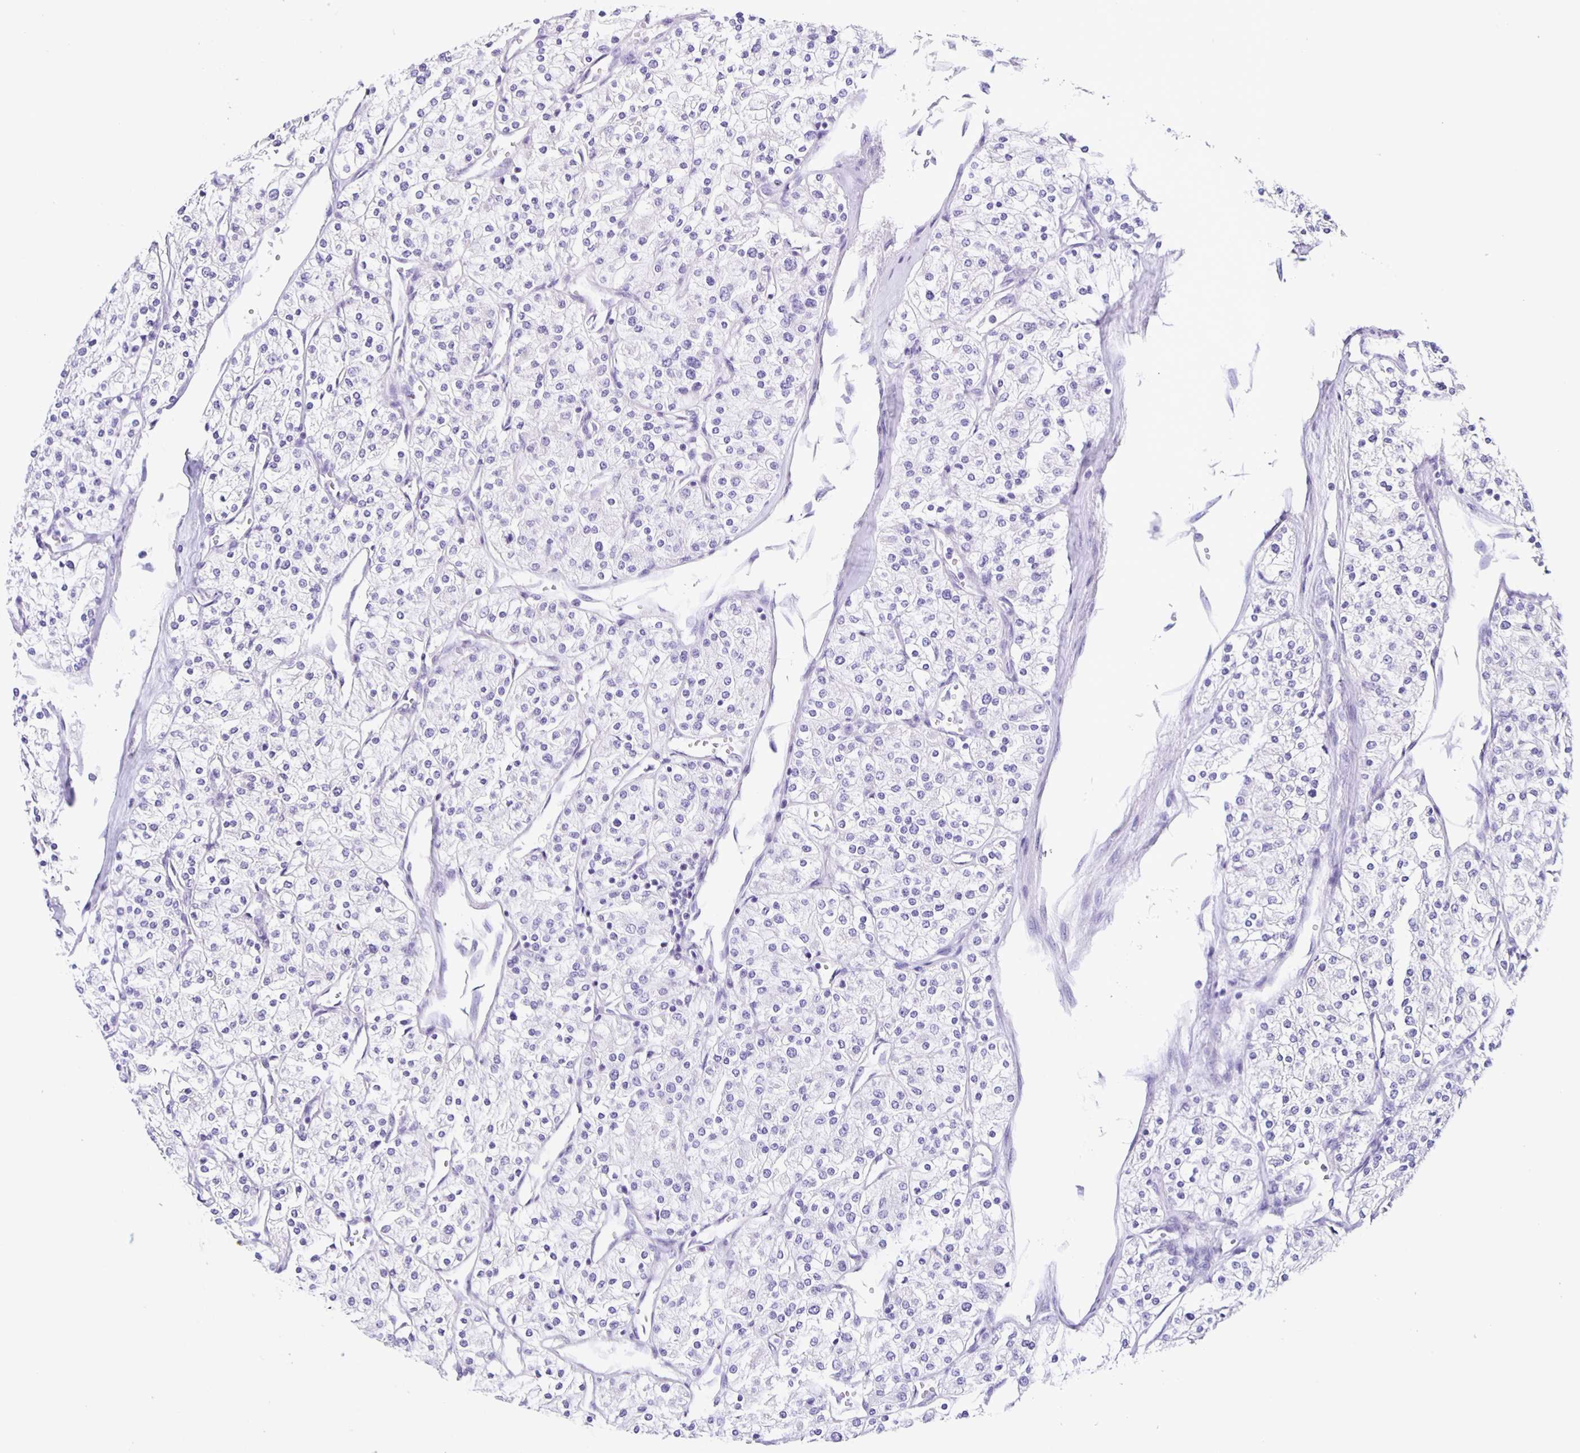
{"staining": {"intensity": "negative", "quantity": "none", "location": "none"}, "tissue": "renal cancer", "cell_type": "Tumor cells", "image_type": "cancer", "snomed": [{"axis": "morphology", "description": "Adenocarcinoma, NOS"}, {"axis": "topography", "description": "Kidney"}], "caption": "Tumor cells show no significant protein expression in renal cancer. Brightfield microscopy of IHC stained with DAB (3,3'-diaminobenzidine) (brown) and hematoxylin (blue), captured at high magnification.", "gene": "SLC12A3", "patient": {"sex": "male", "age": 80}}